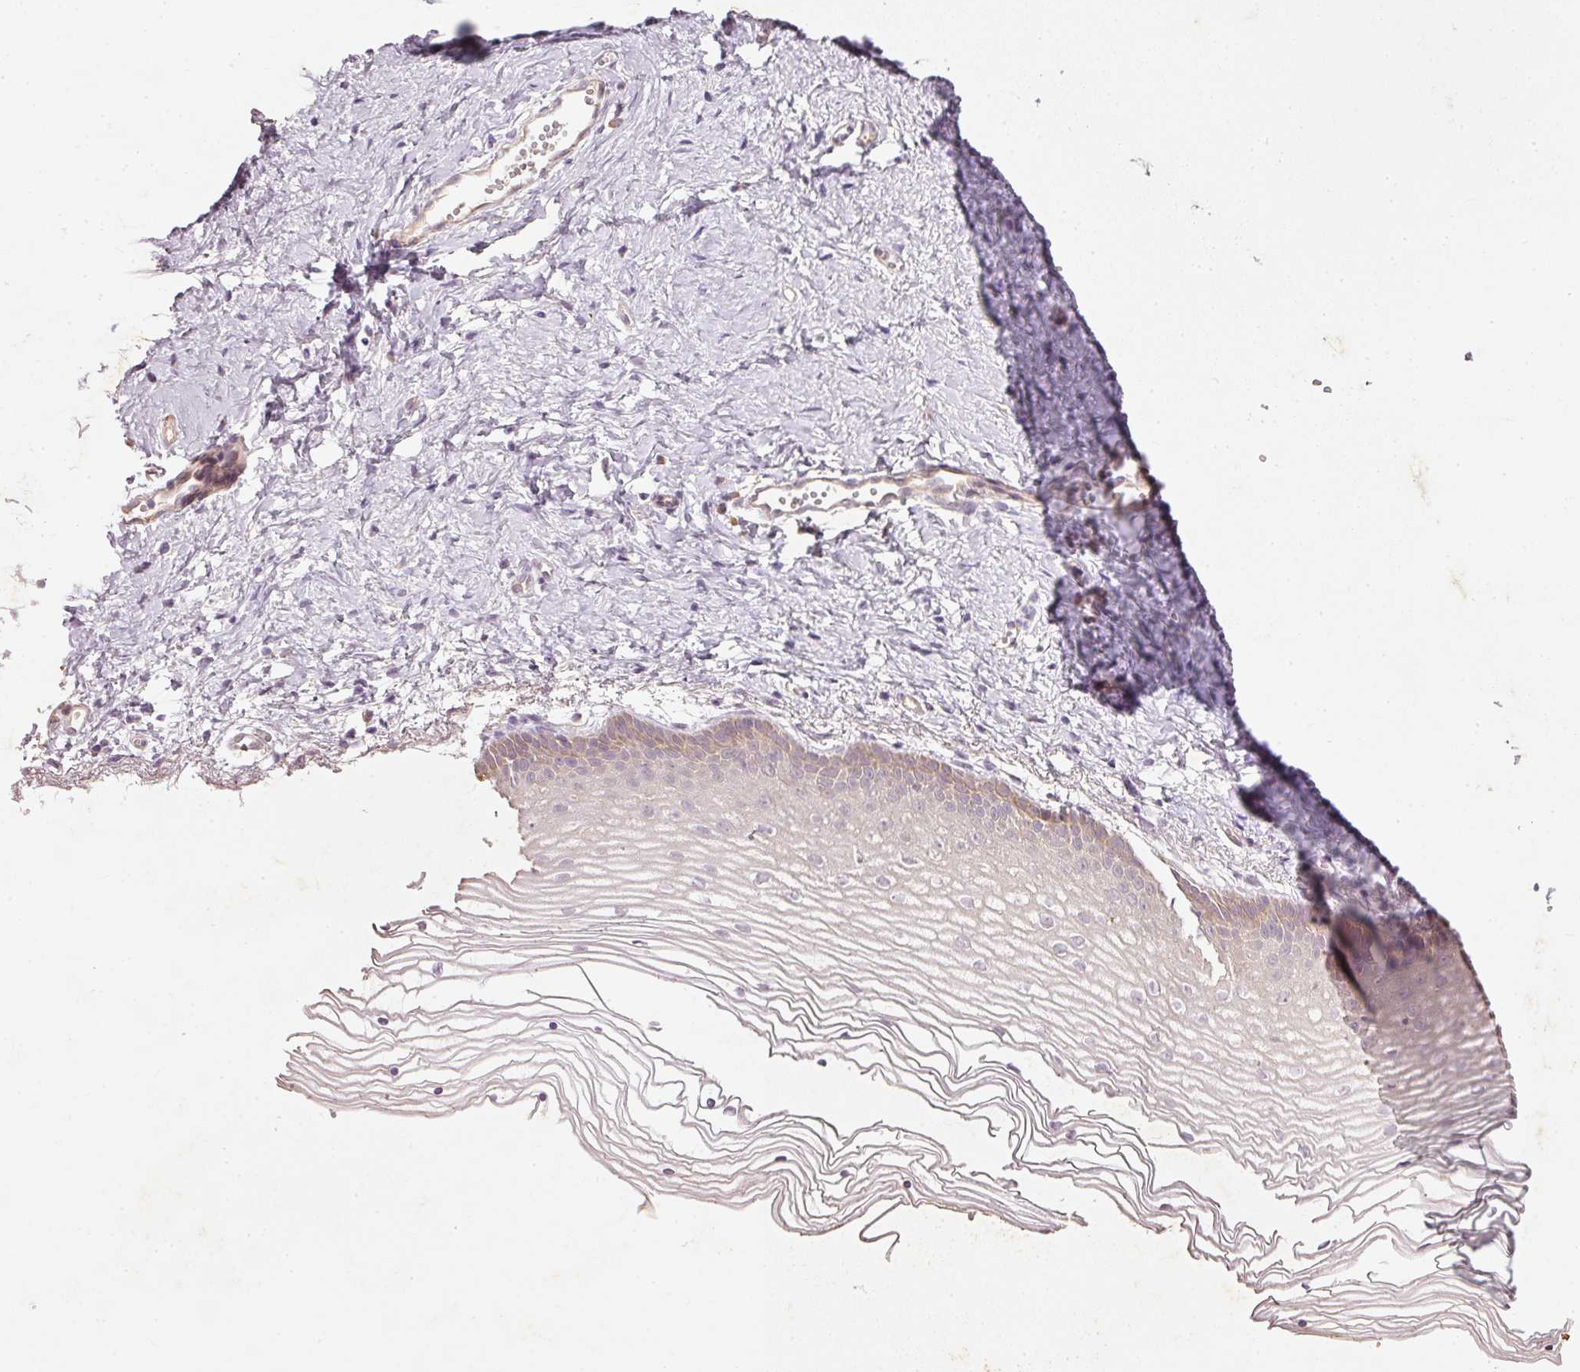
{"staining": {"intensity": "moderate", "quantity": "<25%", "location": "cytoplasmic/membranous"}, "tissue": "vagina", "cell_type": "Squamous epithelial cells", "image_type": "normal", "snomed": [{"axis": "morphology", "description": "Normal tissue, NOS"}, {"axis": "topography", "description": "Vagina"}], "caption": "Immunohistochemical staining of benign vagina reveals <25% levels of moderate cytoplasmic/membranous protein staining in approximately <25% of squamous epithelial cells. The staining is performed using DAB (3,3'-diaminobenzidine) brown chromogen to label protein expression. The nuclei are counter-stained blue using hematoxylin.", "gene": "RGL2", "patient": {"sex": "female", "age": 56}}